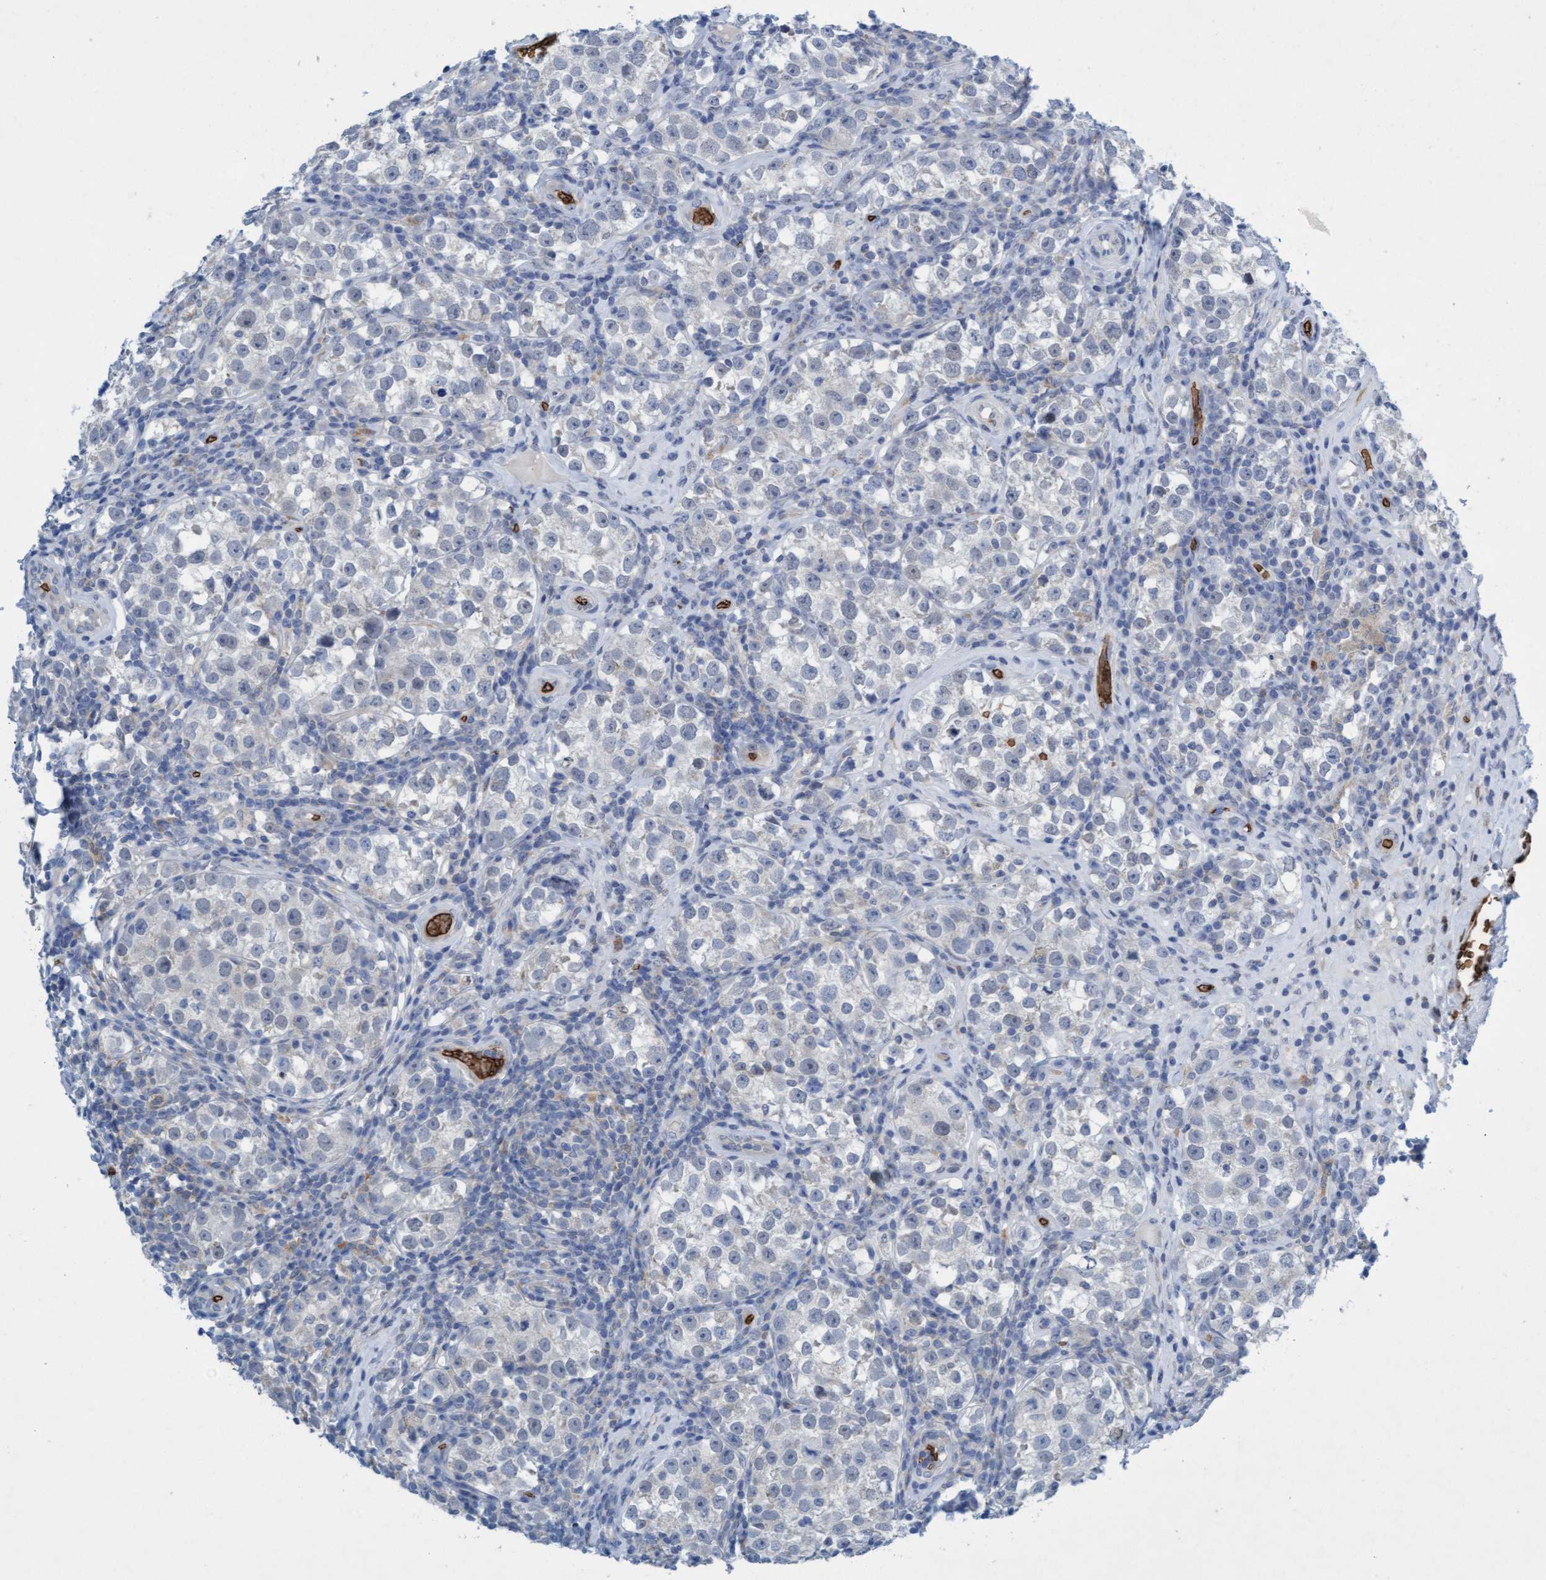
{"staining": {"intensity": "negative", "quantity": "none", "location": "none"}, "tissue": "testis cancer", "cell_type": "Tumor cells", "image_type": "cancer", "snomed": [{"axis": "morphology", "description": "Normal tissue, NOS"}, {"axis": "morphology", "description": "Seminoma, NOS"}, {"axis": "topography", "description": "Testis"}], "caption": "The micrograph shows no staining of tumor cells in testis seminoma. (Immunohistochemistry (ihc), brightfield microscopy, high magnification).", "gene": "SPEM2", "patient": {"sex": "male", "age": 43}}